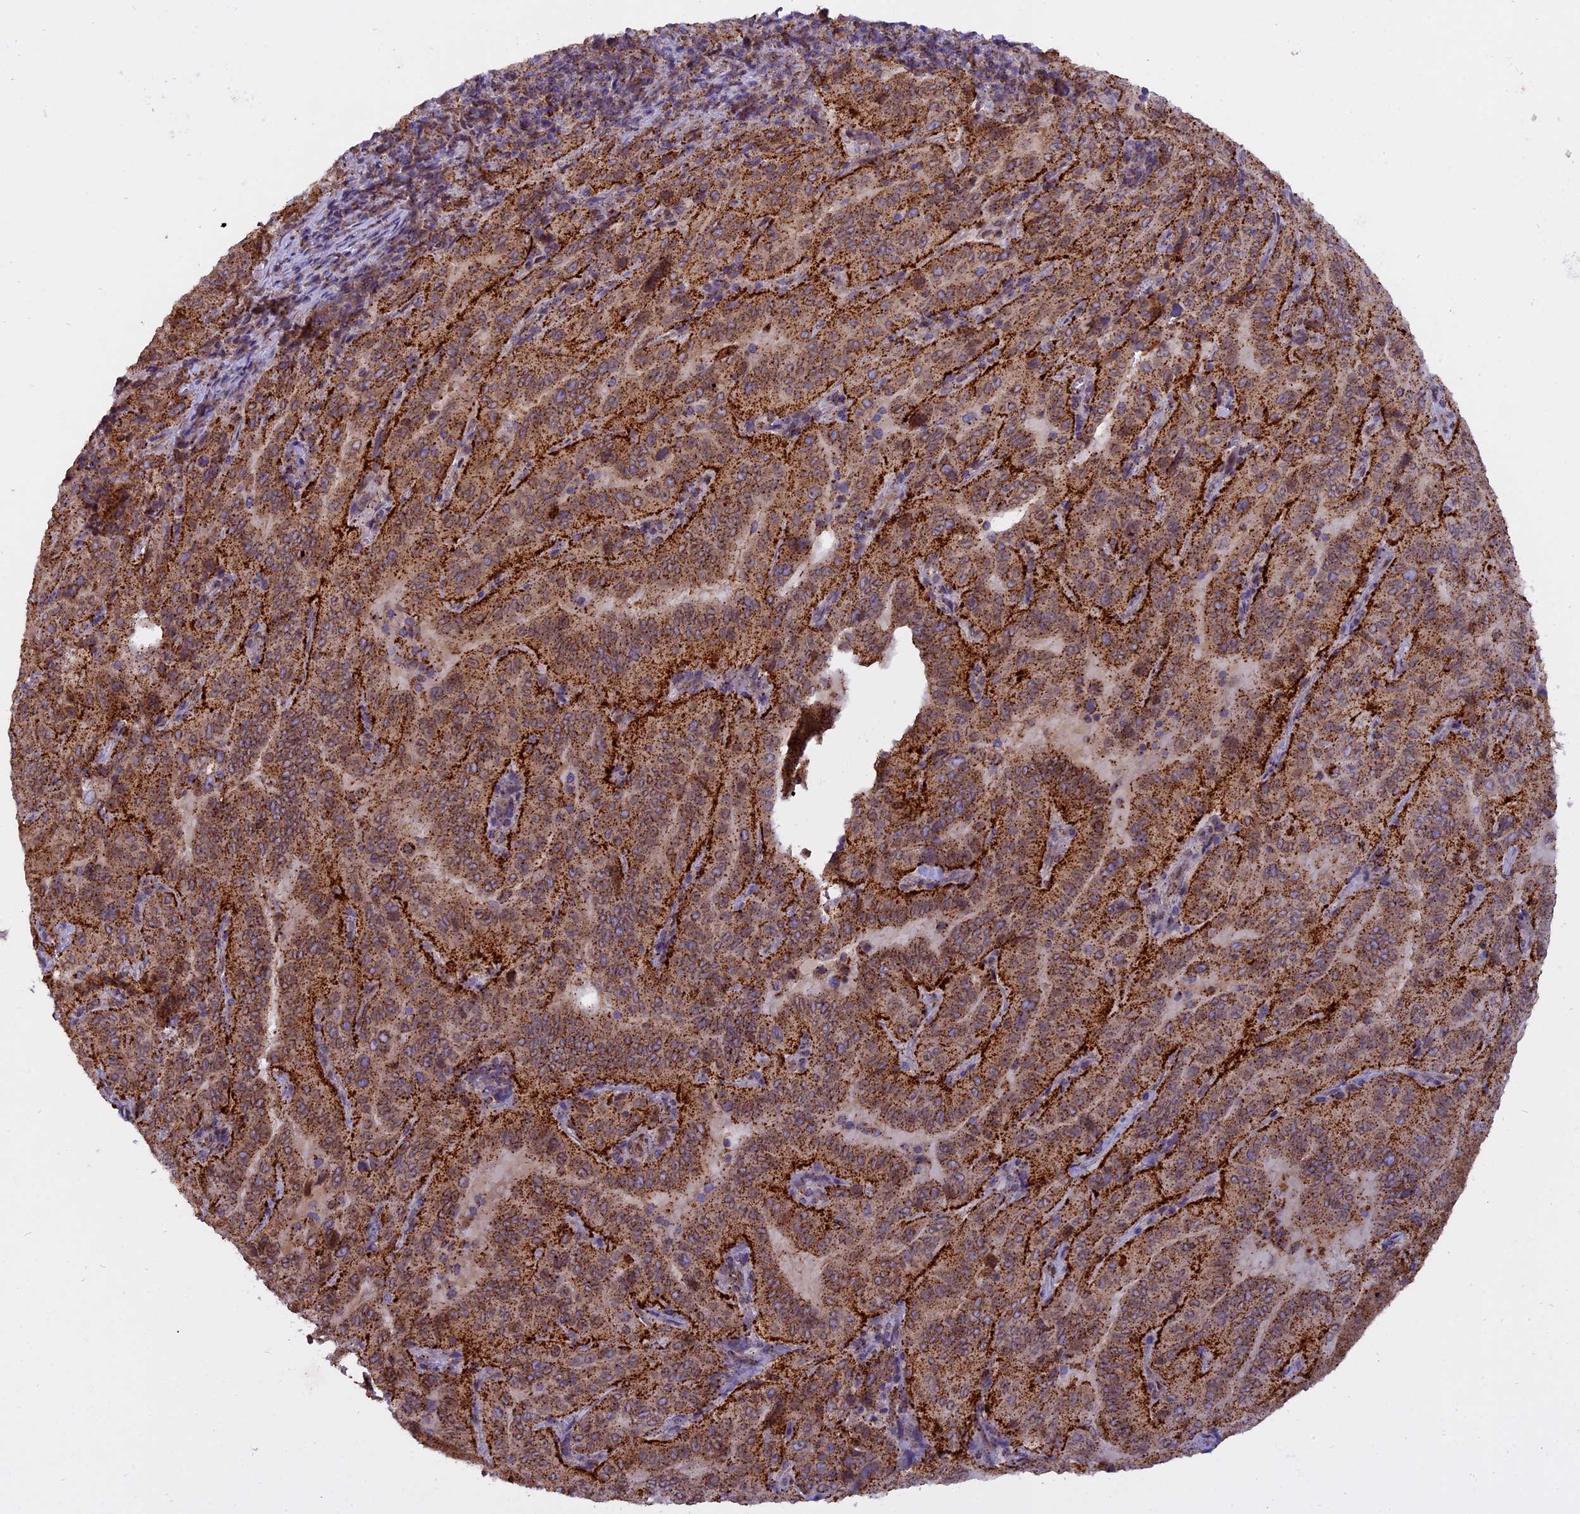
{"staining": {"intensity": "strong", "quantity": ">75%", "location": "cytoplasmic/membranous"}, "tissue": "pancreatic cancer", "cell_type": "Tumor cells", "image_type": "cancer", "snomed": [{"axis": "morphology", "description": "Adenocarcinoma, NOS"}, {"axis": "topography", "description": "Pancreas"}], "caption": "An image showing strong cytoplasmic/membranous expression in about >75% of tumor cells in pancreatic cancer, as visualized by brown immunohistochemical staining.", "gene": "CHMP2A", "patient": {"sex": "male", "age": 63}}